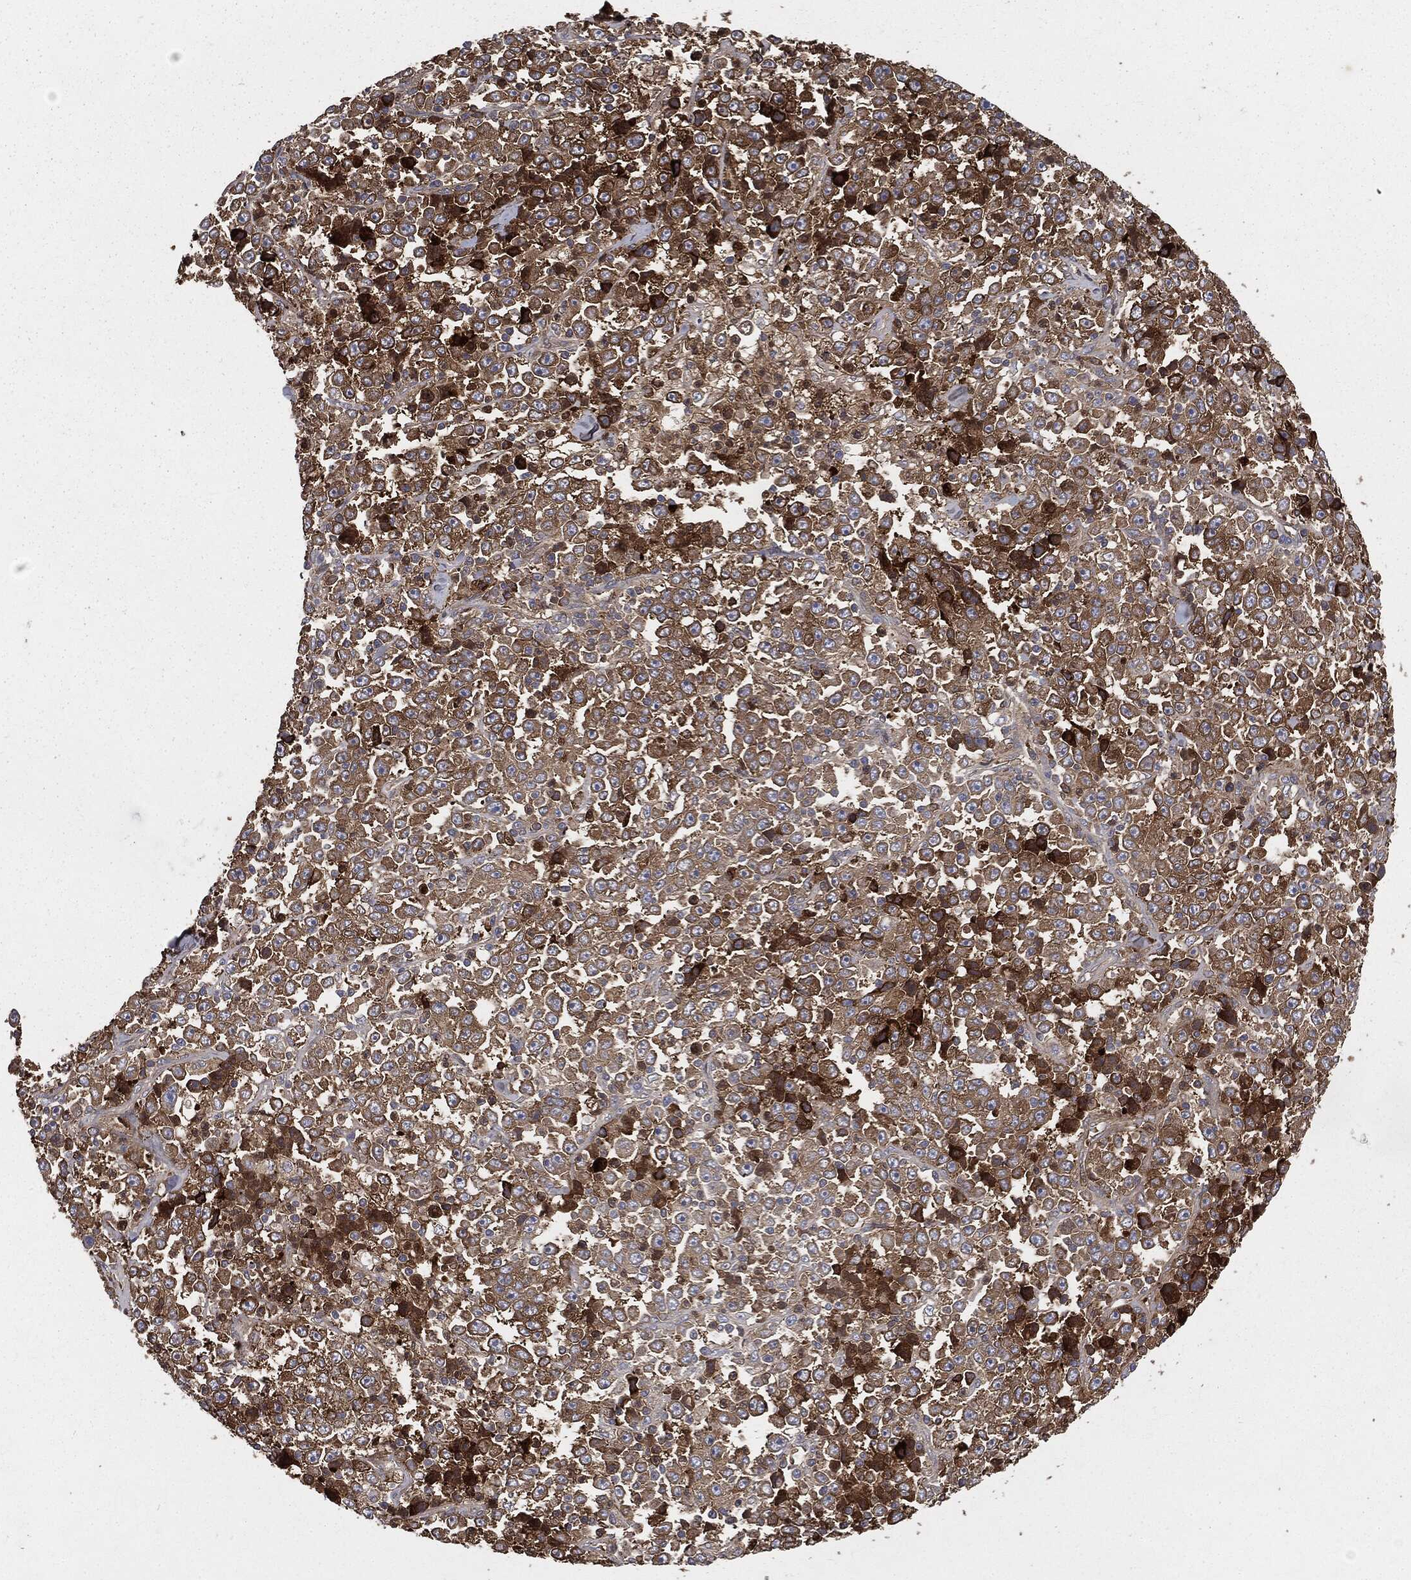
{"staining": {"intensity": "moderate", "quantity": "<25%", "location": "cytoplasmic/membranous"}, "tissue": "stomach cancer", "cell_type": "Tumor cells", "image_type": "cancer", "snomed": [{"axis": "morphology", "description": "Normal tissue, NOS"}, {"axis": "morphology", "description": "Adenocarcinoma, NOS"}, {"axis": "topography", "description": "Stomach, upper"}, {"axis": "topography", "description": "Stomach"}], "caption": "Immunohistochemistry image of neoplastic tissue: stomach cancer (adenocarcinoma) stained using immunohistochemistry (IHC) demonstrates low levels of moderate protein expression localized specifically in the cytoplasmic/membranous of tumor cells, appearing as a cytoplasmic/membranous brown color.", "gene": "GNB5", "patient": {"sex": "male", "age": 59}}